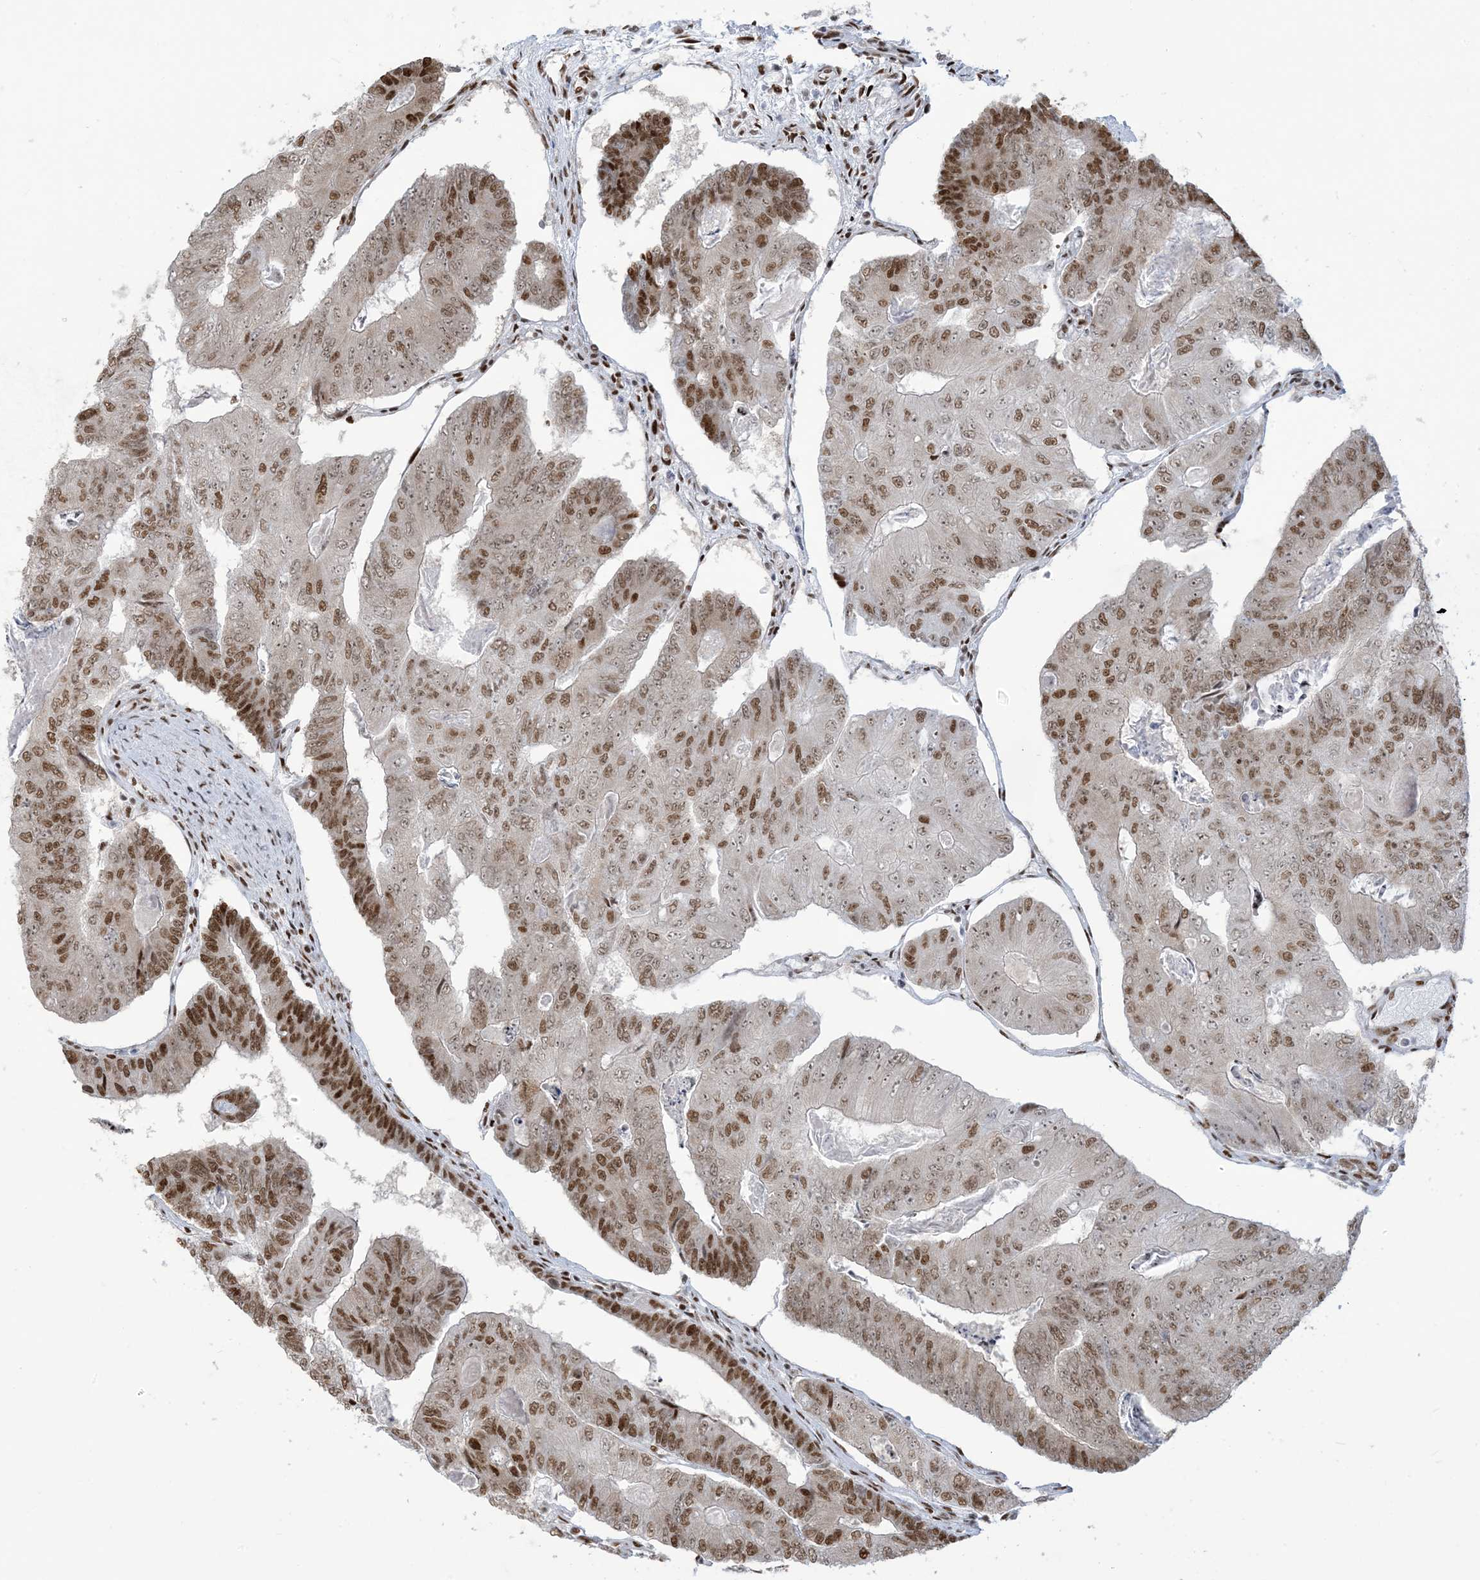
{"staining": {"intensity": "moderate", "quantity": ">75%", "location": "nuclear"}, "tissue": "colorectal cancer", "cell_type": "Tumor cells", "image_type": "cancer", "snomed": [{"axis": "morphology", "description": "Adenocarcinoma, NOS"}, {"axis": "topography", "description": "Colon"}], "caption": "Human colorectal cancer stained with a brown dye shows moderate nuclear positive positivity in approximately >75% of tumor cells.", "gene": "STAG1", "patient": {"sex": "female", "age": 67}}